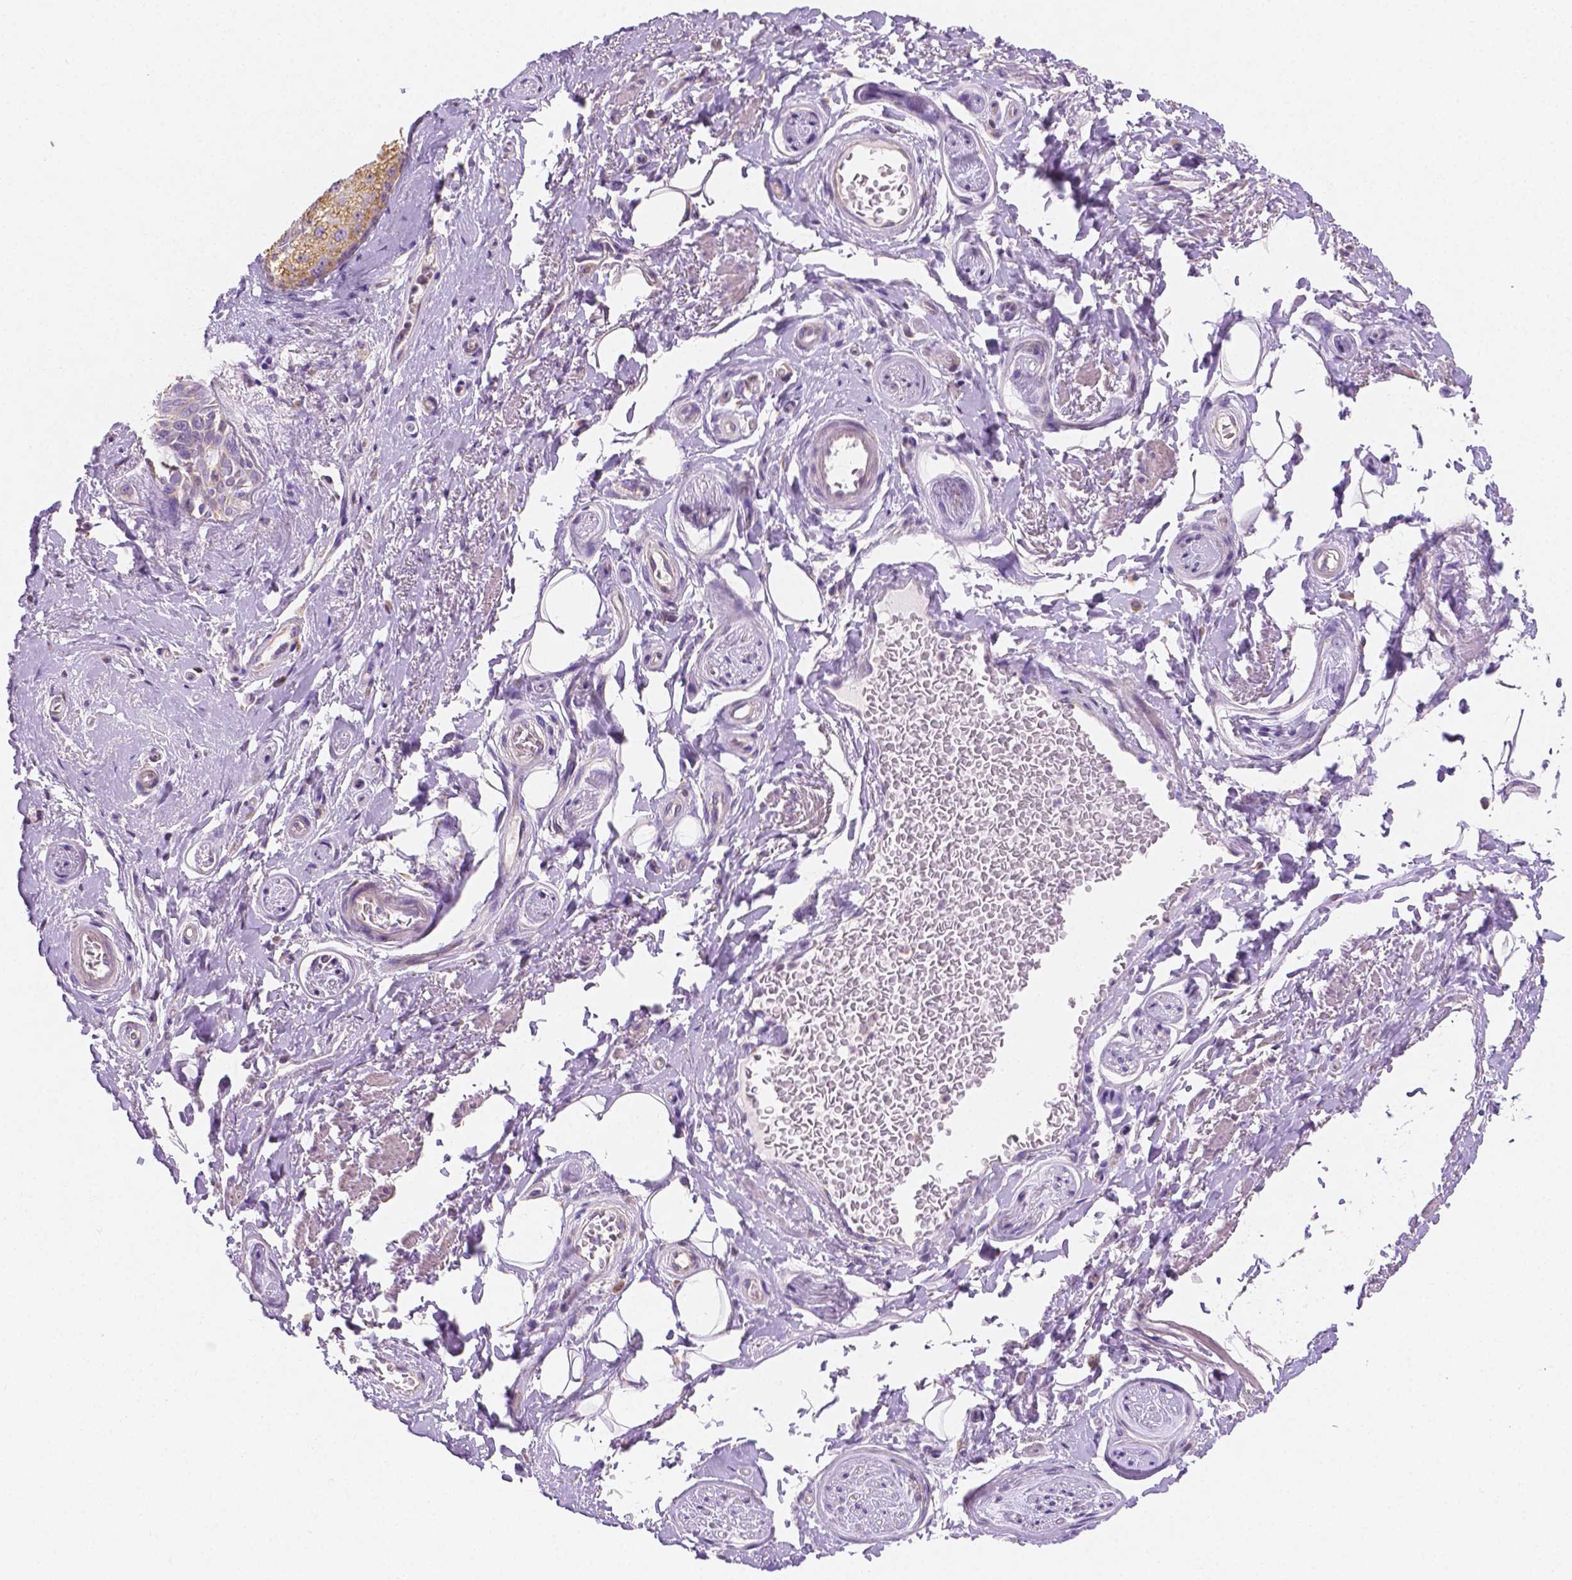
{"staining": {"intensity": "negative", "quantity": "none", "location": "none"}, "tissue": "adipose tissue", "cell_type": "Adipocytes", "image_type": "normal", "snomed": [{"axis": "morphology", "description": "Normal tissue, NOS"}, {"axis": "topography", "description": "Peripheral nerve tissue"}], "caption": "Immunohistochemistry photomicrograph of unremarkable adipose tissue: human adipose tissue stained with DAB (3,3'-diaminobenzidine) demonstrates no significant protein expression in adipocytes.", "gene": "TMEM130", "patient": {"sex": "male", "age": 51}}